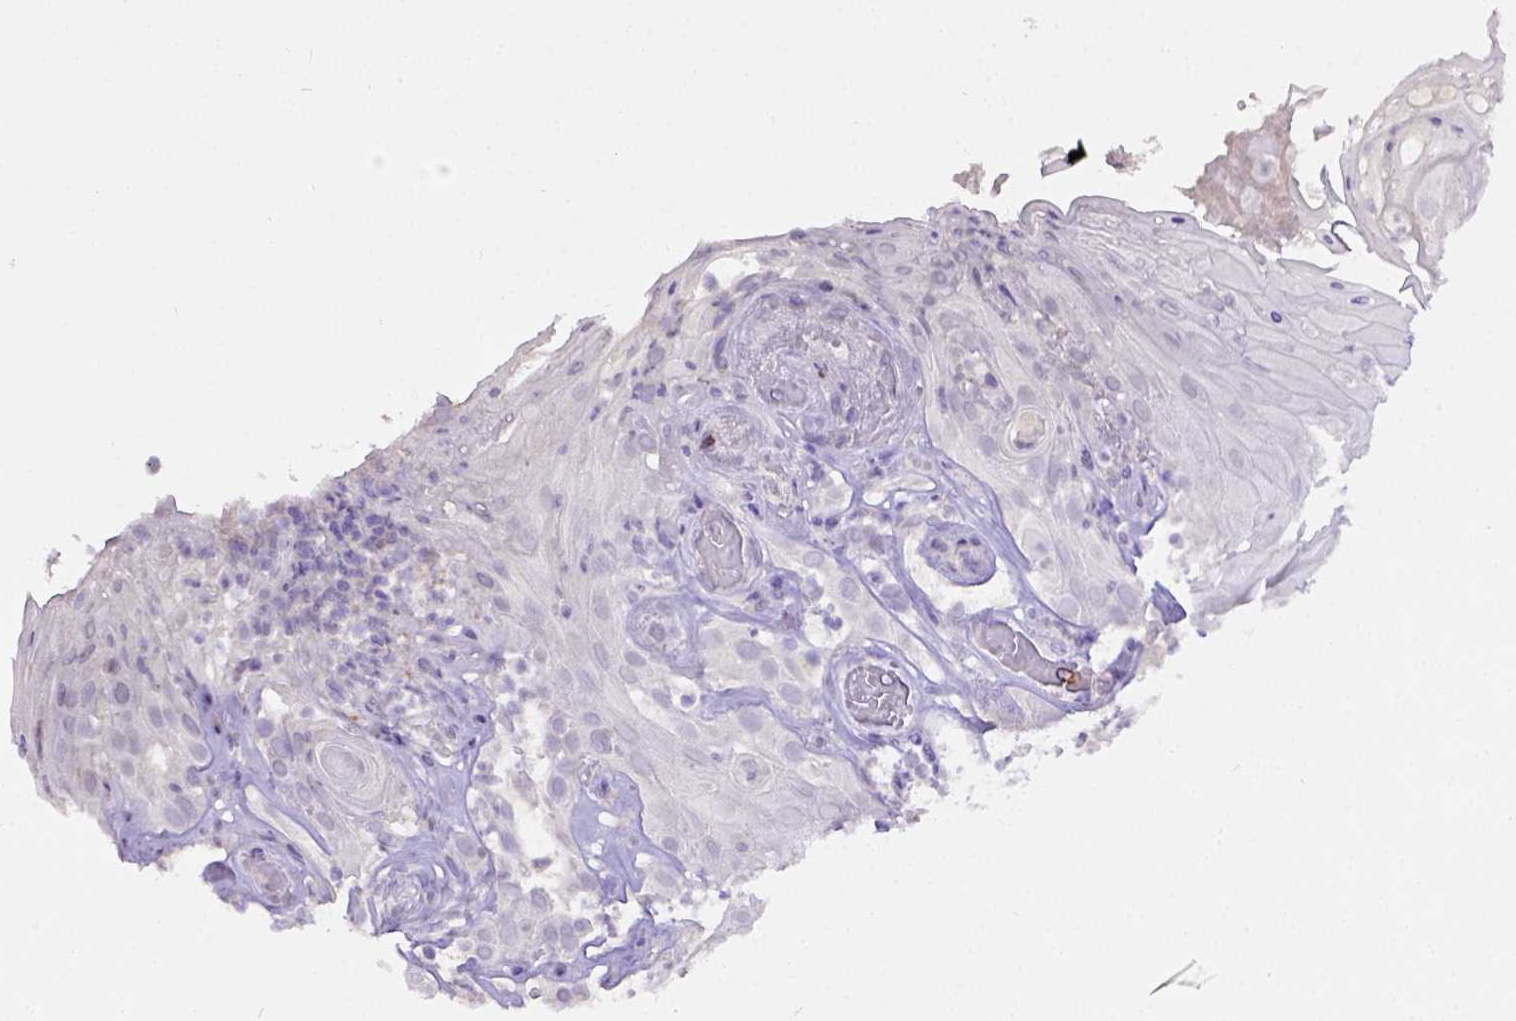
{"staining": {"intensity": "negative", "quantity": "none", "location": "none"}, "tissue": "skin cancer", "cell_type": "Tumor cells", "image_type": "cancer", "snomed": [{"axis": "morphology", "description": "Squamous cell carcinoma, NOS"}, {"axis": "topography", "description": "Skin"}], "caption": "The IHC image has no significant staining in tumor cells of skin cancer (squamous cell carcinoma) tissue.", "gene": "B3GAT1", "patient": {"sex": "male", "age": 62}}